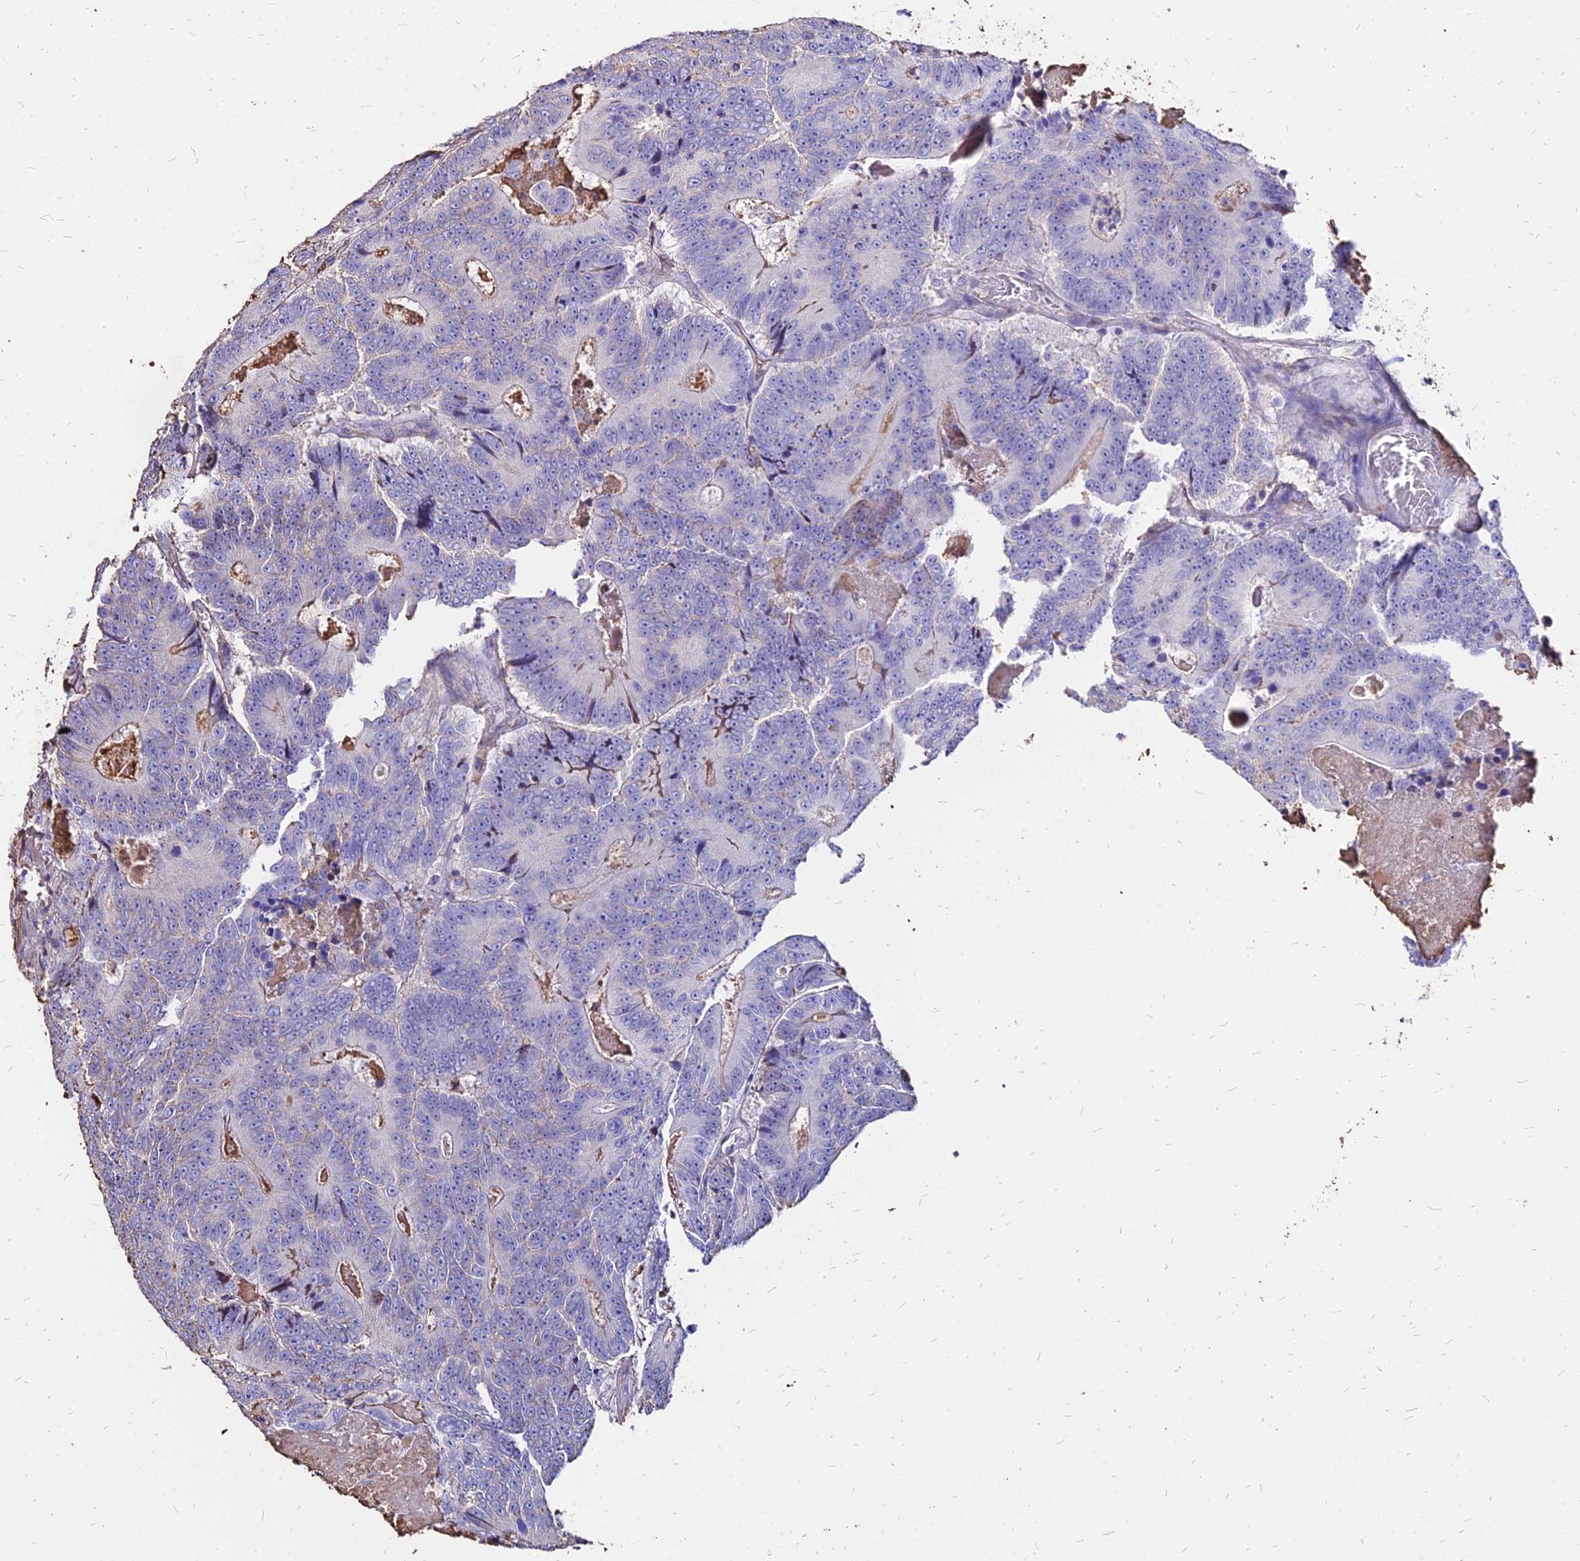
{"staining": {"intensity": "negative", "quantity": "none", "location": "none"}, "tissue": "colorectal cancer", "cell_type": "Tumor cells", "image_type": "cancer", "snomed": [{"axis": "morphology", "description": "Adenocarcinoma, NOS"}, {"axis": "topography", "description": "Colon"}], "caption": "Histopathology image shows no significant protein positivity in tumor cells of adenocarcinoma (colorectal).", "gene": "NME5", "patient": {"sex": "male", "age": 83}}